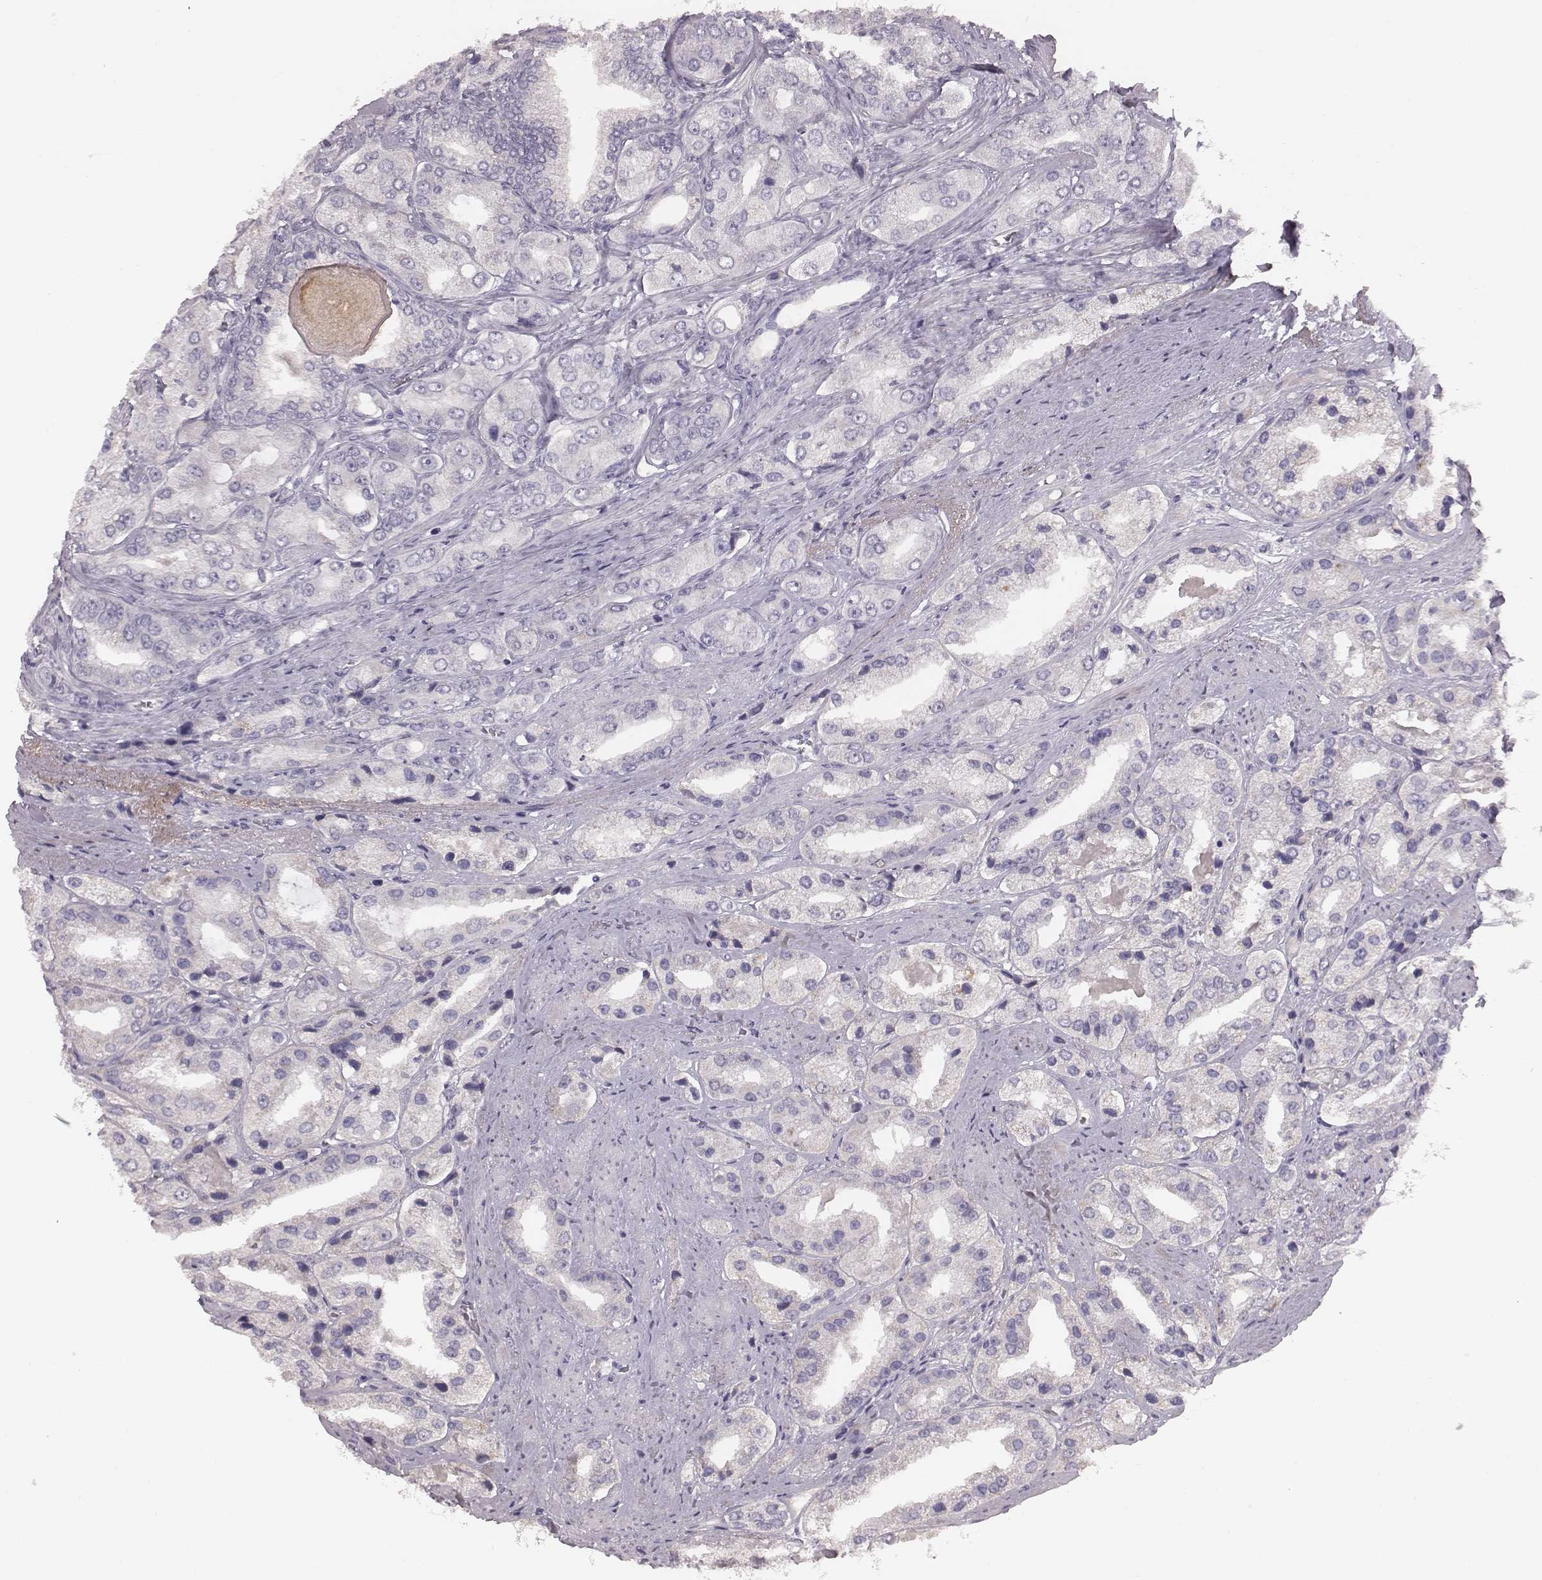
{"staining": {"intensity": "negative", "quantity": "none", "location": "none"}, "tissue": "prostate cancer", "cell_type": "Tumor cells", "image_type": "cancer", "snomed": [{"axis": "morphology", "description": "Adenocarcinoma, Low grade"}, {"axis": "topography", "description": "Prostate"}], "caption": "Immunohistochemistry image of neoplastic tissue: adenocarcinoma (low-grade) (prostate) stained with DAB demonstrates no significant protein positivity in tumor cells. (DAB immunohistochemistry (IHC) with hematoxylin counter stain).", "gene": "CFTR", "patient": {"sex": "male", "age": 69}}